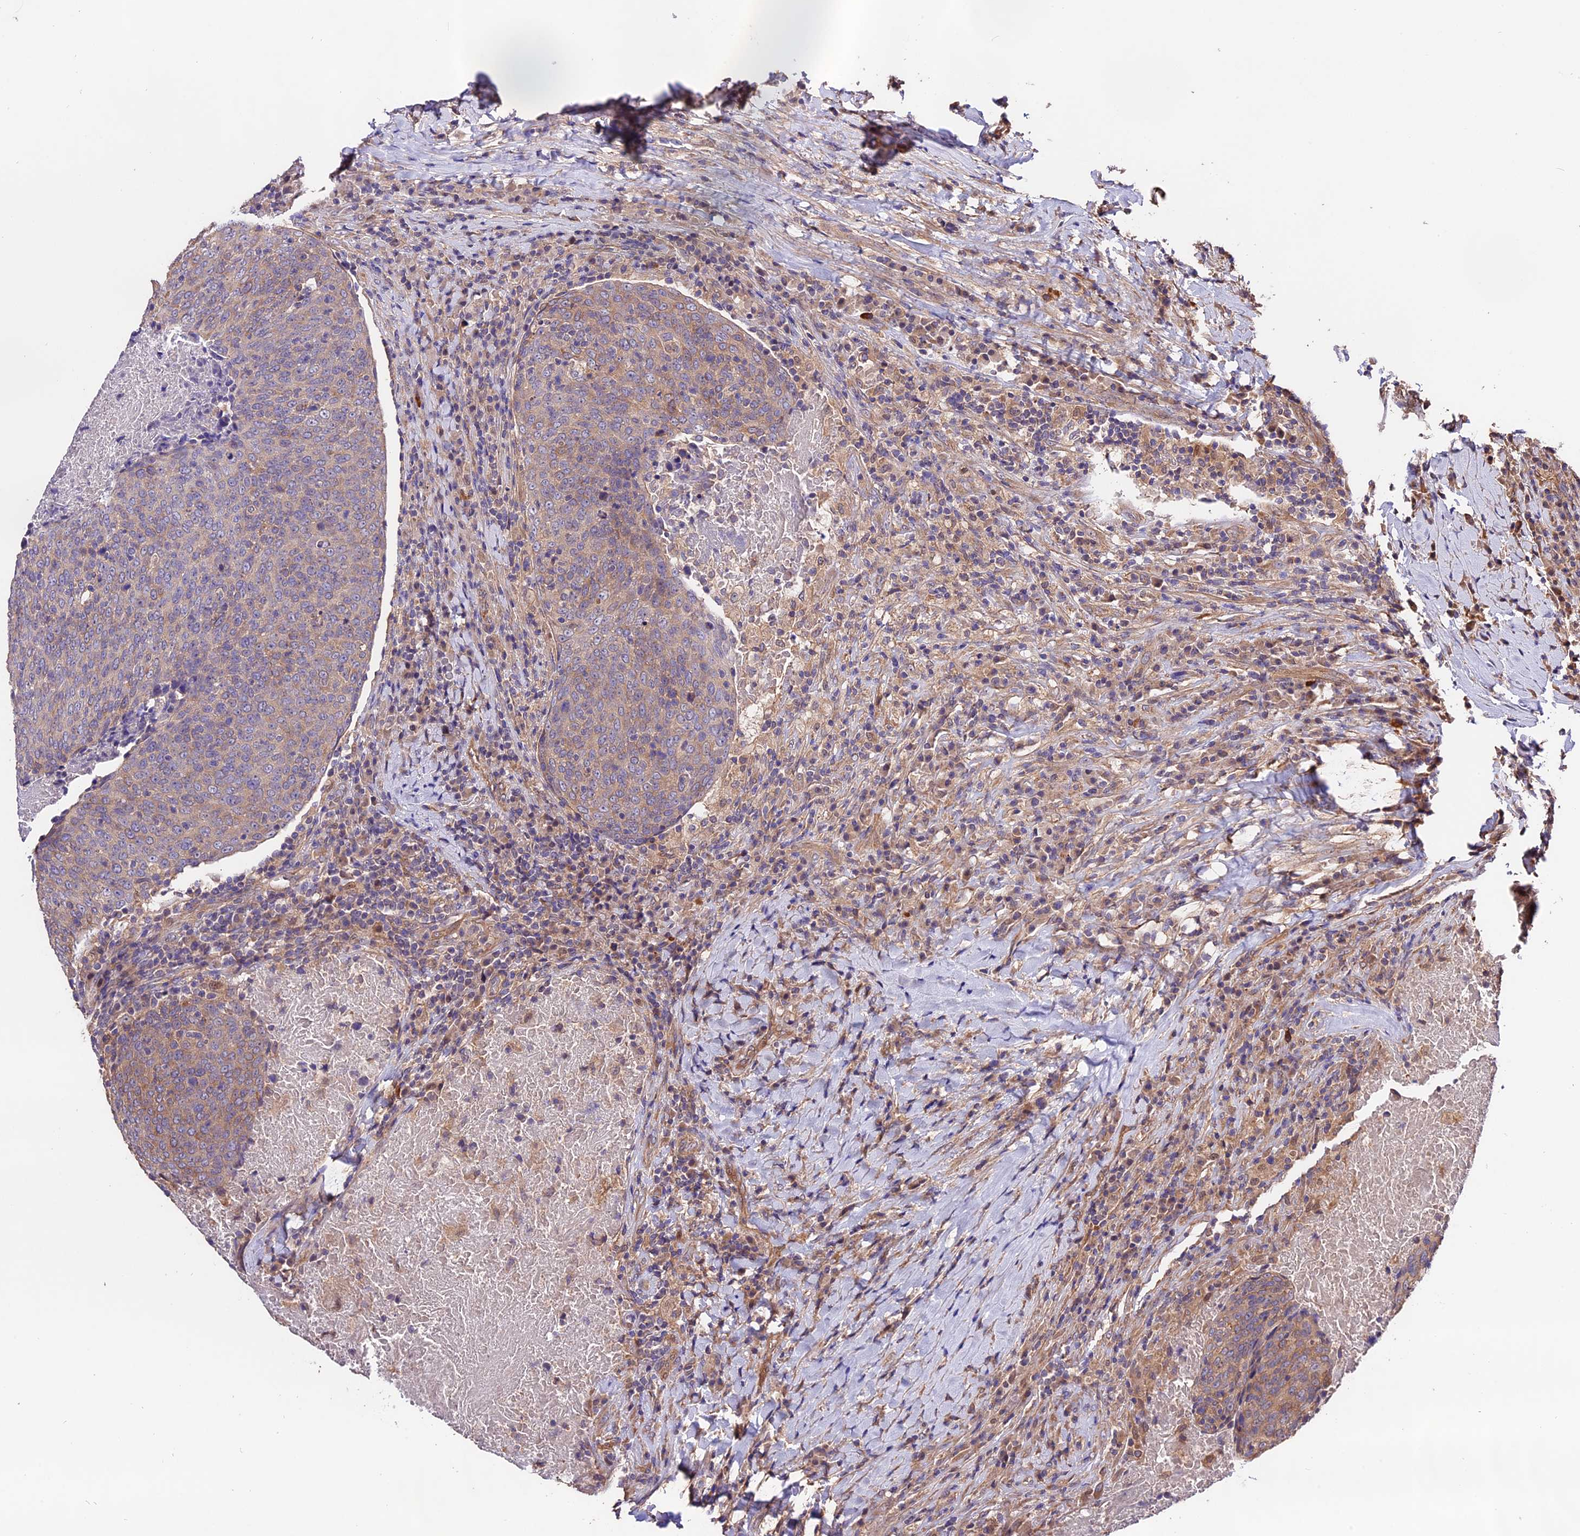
{"staining": {"intensity": "weak", "quantity": "25%-75%", "location": "cytoplasmic/membranous"}, "tissue": "head and neck cancer", "cell_type": "Tumor cells", "image_type": "cancer", "snomed": [{"axis": "morphology", "description": "Squamous cell carcinoma, NOS"}, {"axis": "morphology", "description": "Squamous cell carcinoma, metastatic, NOS"}, {"axis": "topography", "description": "Lymph node"}, {"axis": "topography", "description": "Head-Neck"}], "caption": "Immunohistochemical staining of head and neck metastatic squamous cell carcinoma shows low levels of weak cytoplasmic/membranous expression in about 25%-75% of tumor cells.", "gene": "CES3", "patient": {"sex": "male", "age": 62}}